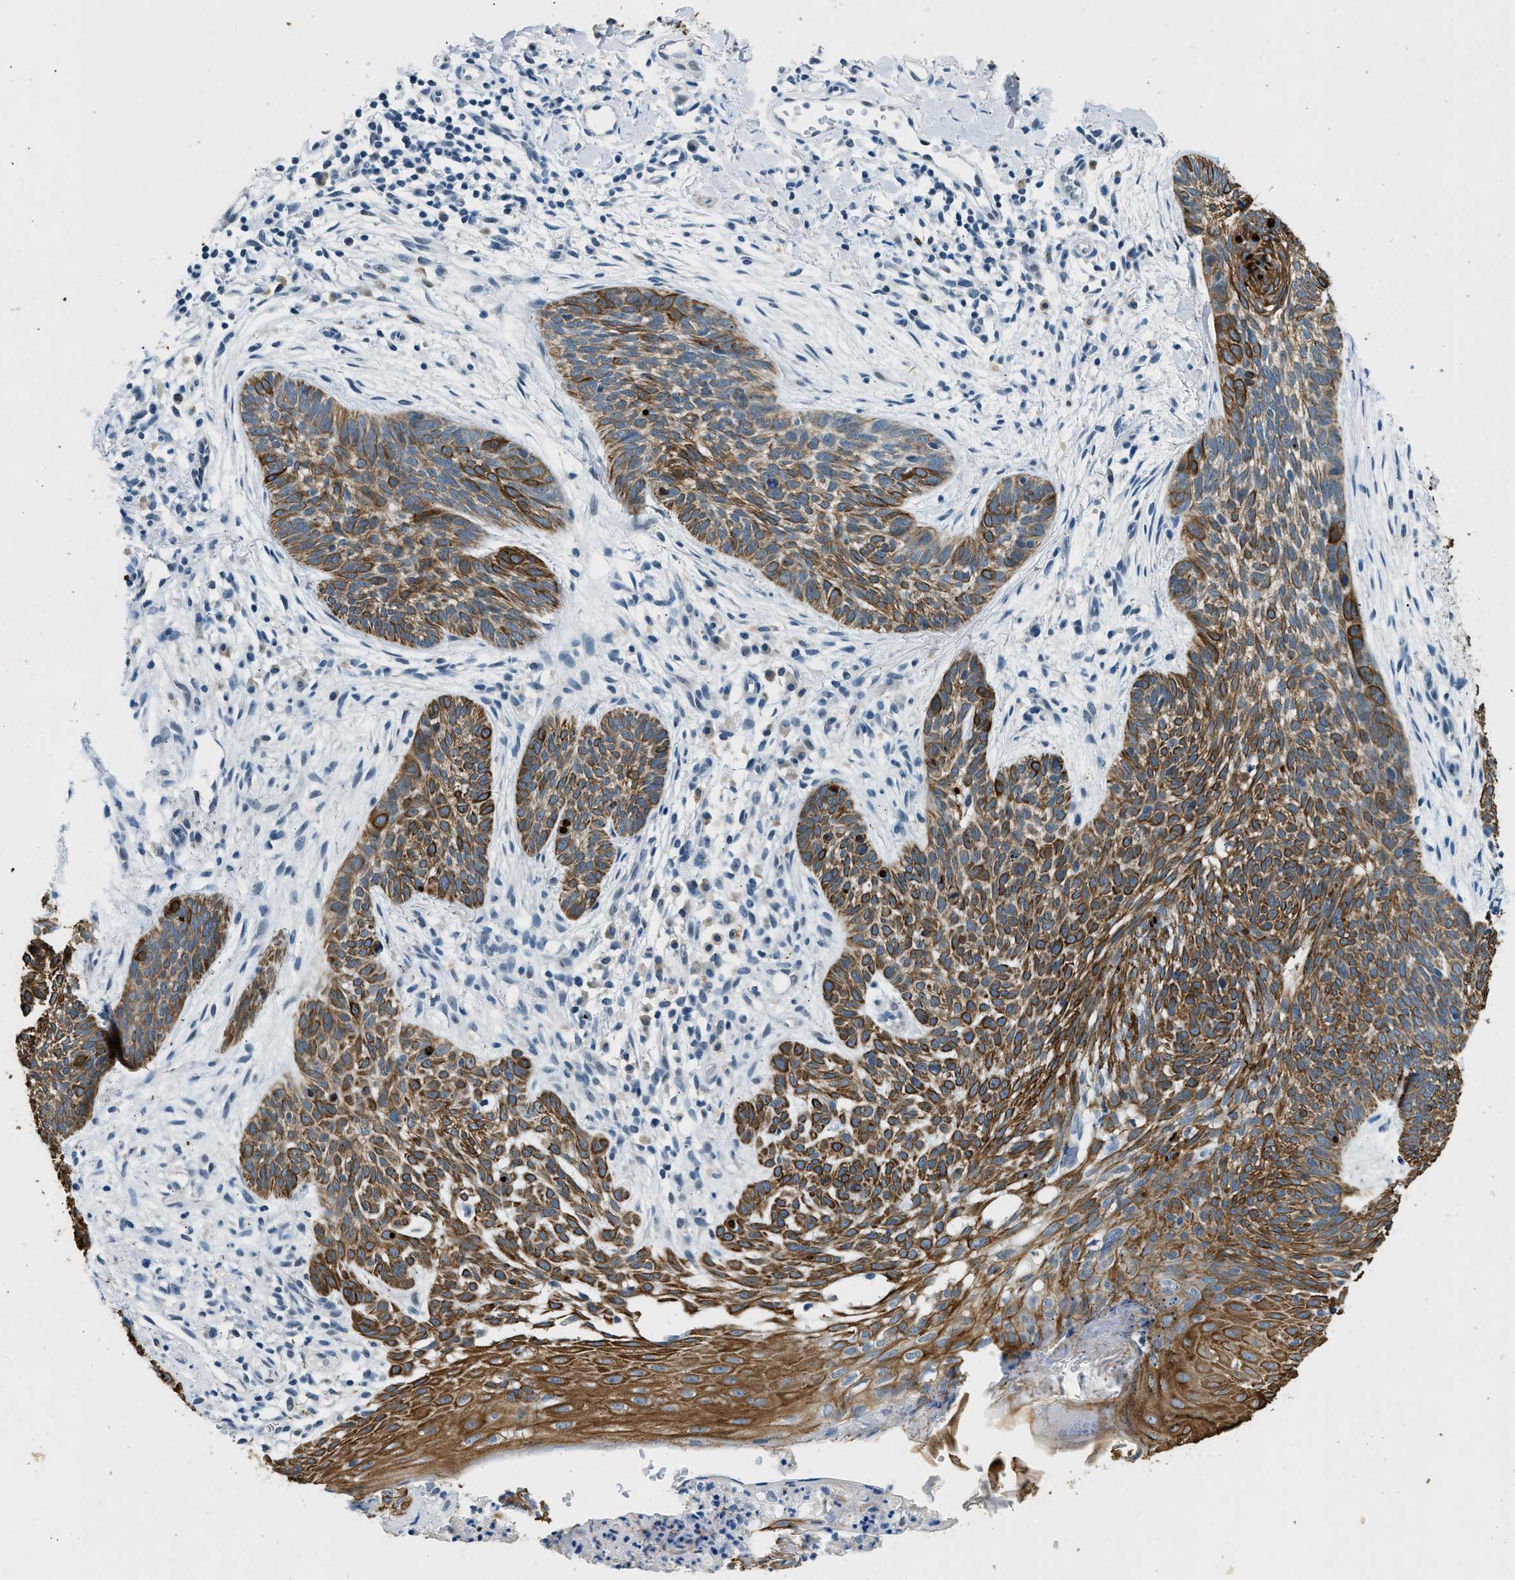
{"staining": {"intensity": "moderate", "quantity": ">75%", "location": "cytoplasmic/membranous"}, "tissue": "skin cancer", "cell_type": "Tumor cells", "image_type": "cancer", "snomed": [{"axis": "morphology", "description": "Basal cell carcinoma"}, {"axis": "topography", "description": "Skin"}], "caption": "Basal cell carcinoma (skin) was stained to show a protein in brown. There is medium levels of moderate cytoplasmic/membranous expression in about >75% of tumor cells.", "gene": "CFAP20", "patient": {"sex": "female", "age": 59}}